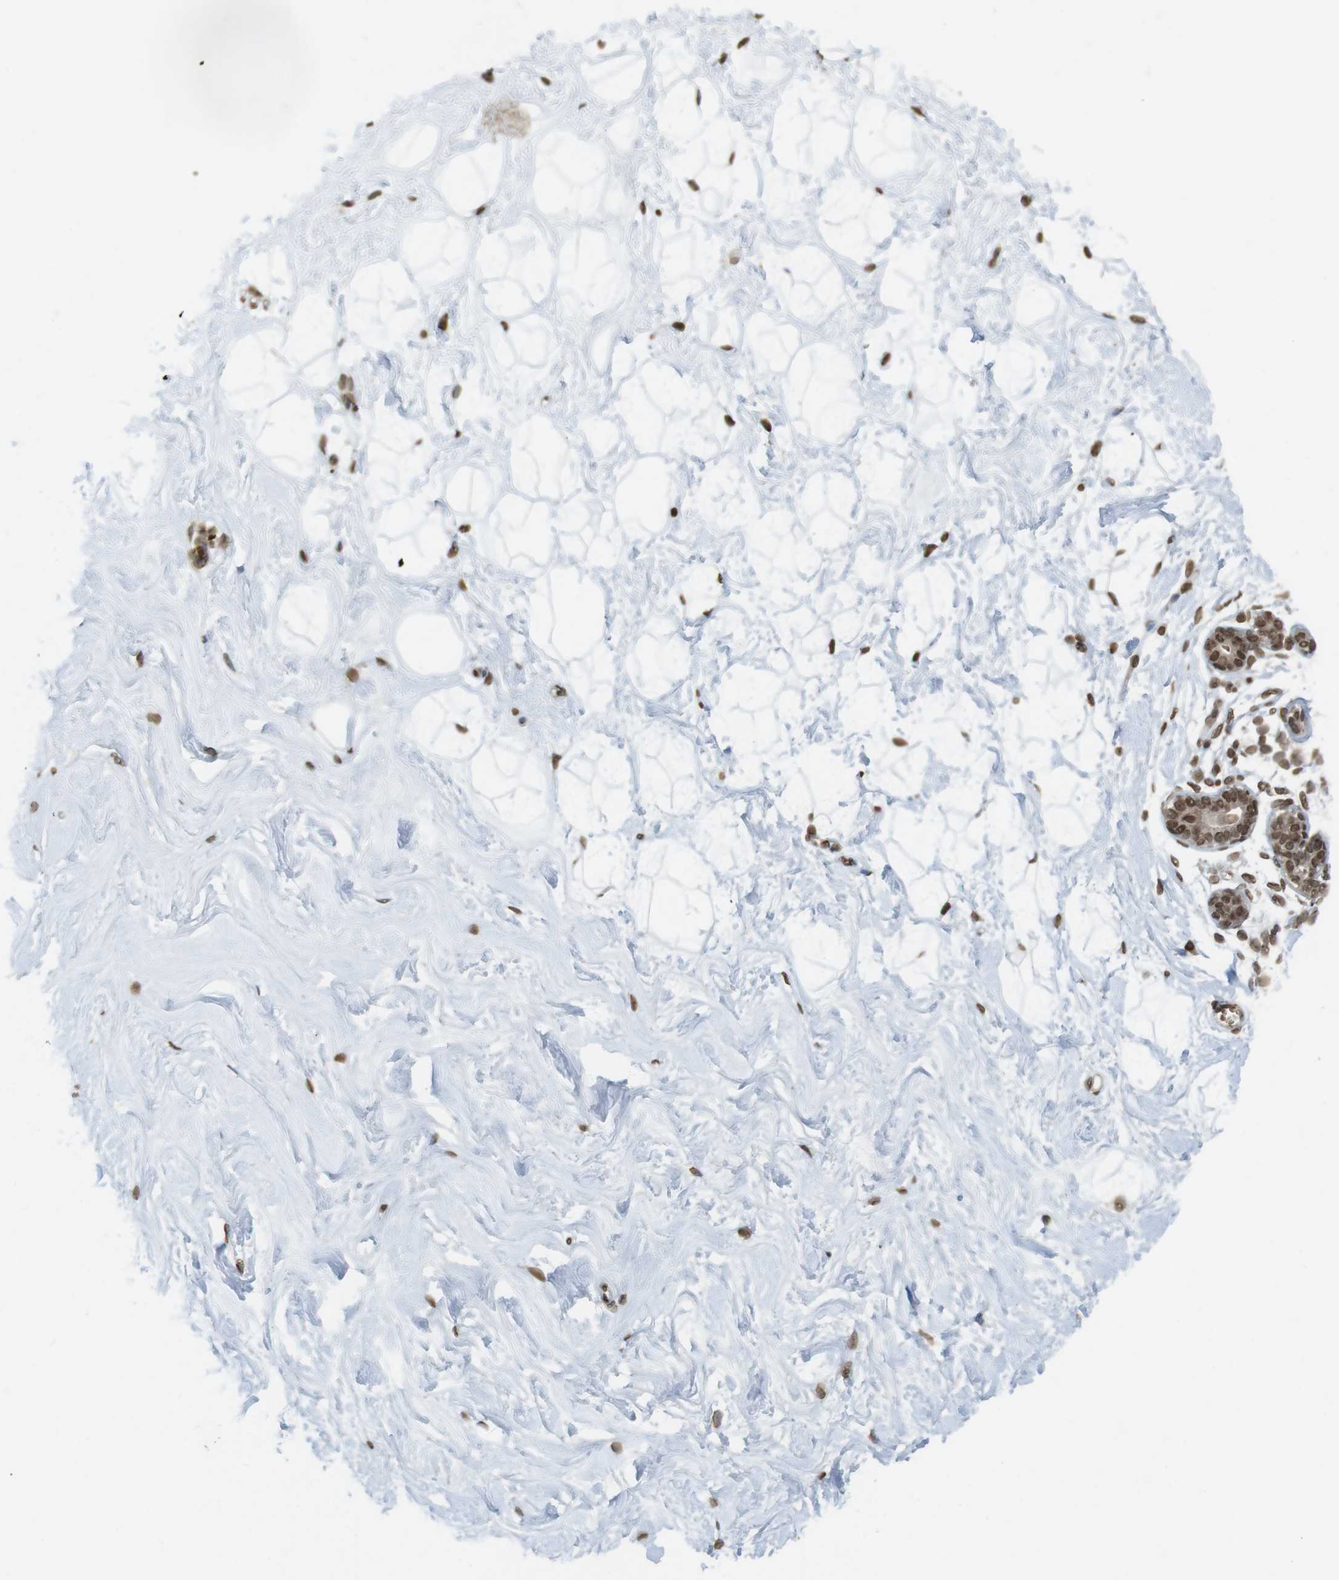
{"staining": {"intensity": "moderate", "quantity": ">75%", "location": "nuclear"}, "tissue": "breast", "cell_type": "Adipocytes", "image_type": "normal", "snomed": [{"axis": "morphology", "description": "Normal tissue, NOS"}, {"axis": "topography", "description": "Breast"}], "caption": "Immunohistochemical staining of normal human breast demonstrates moderate nuclear protein positivity in about >75% of adipocytes. The staining was performed using DAB (3,3'-diaminobenzidine) to visualize the protein expression in brown, while the nuclei were stained in blue with hematoxylin (Magnification: 20x).", "gene": "FOXA3", "patient": {"sex": "female", "age": 23}}